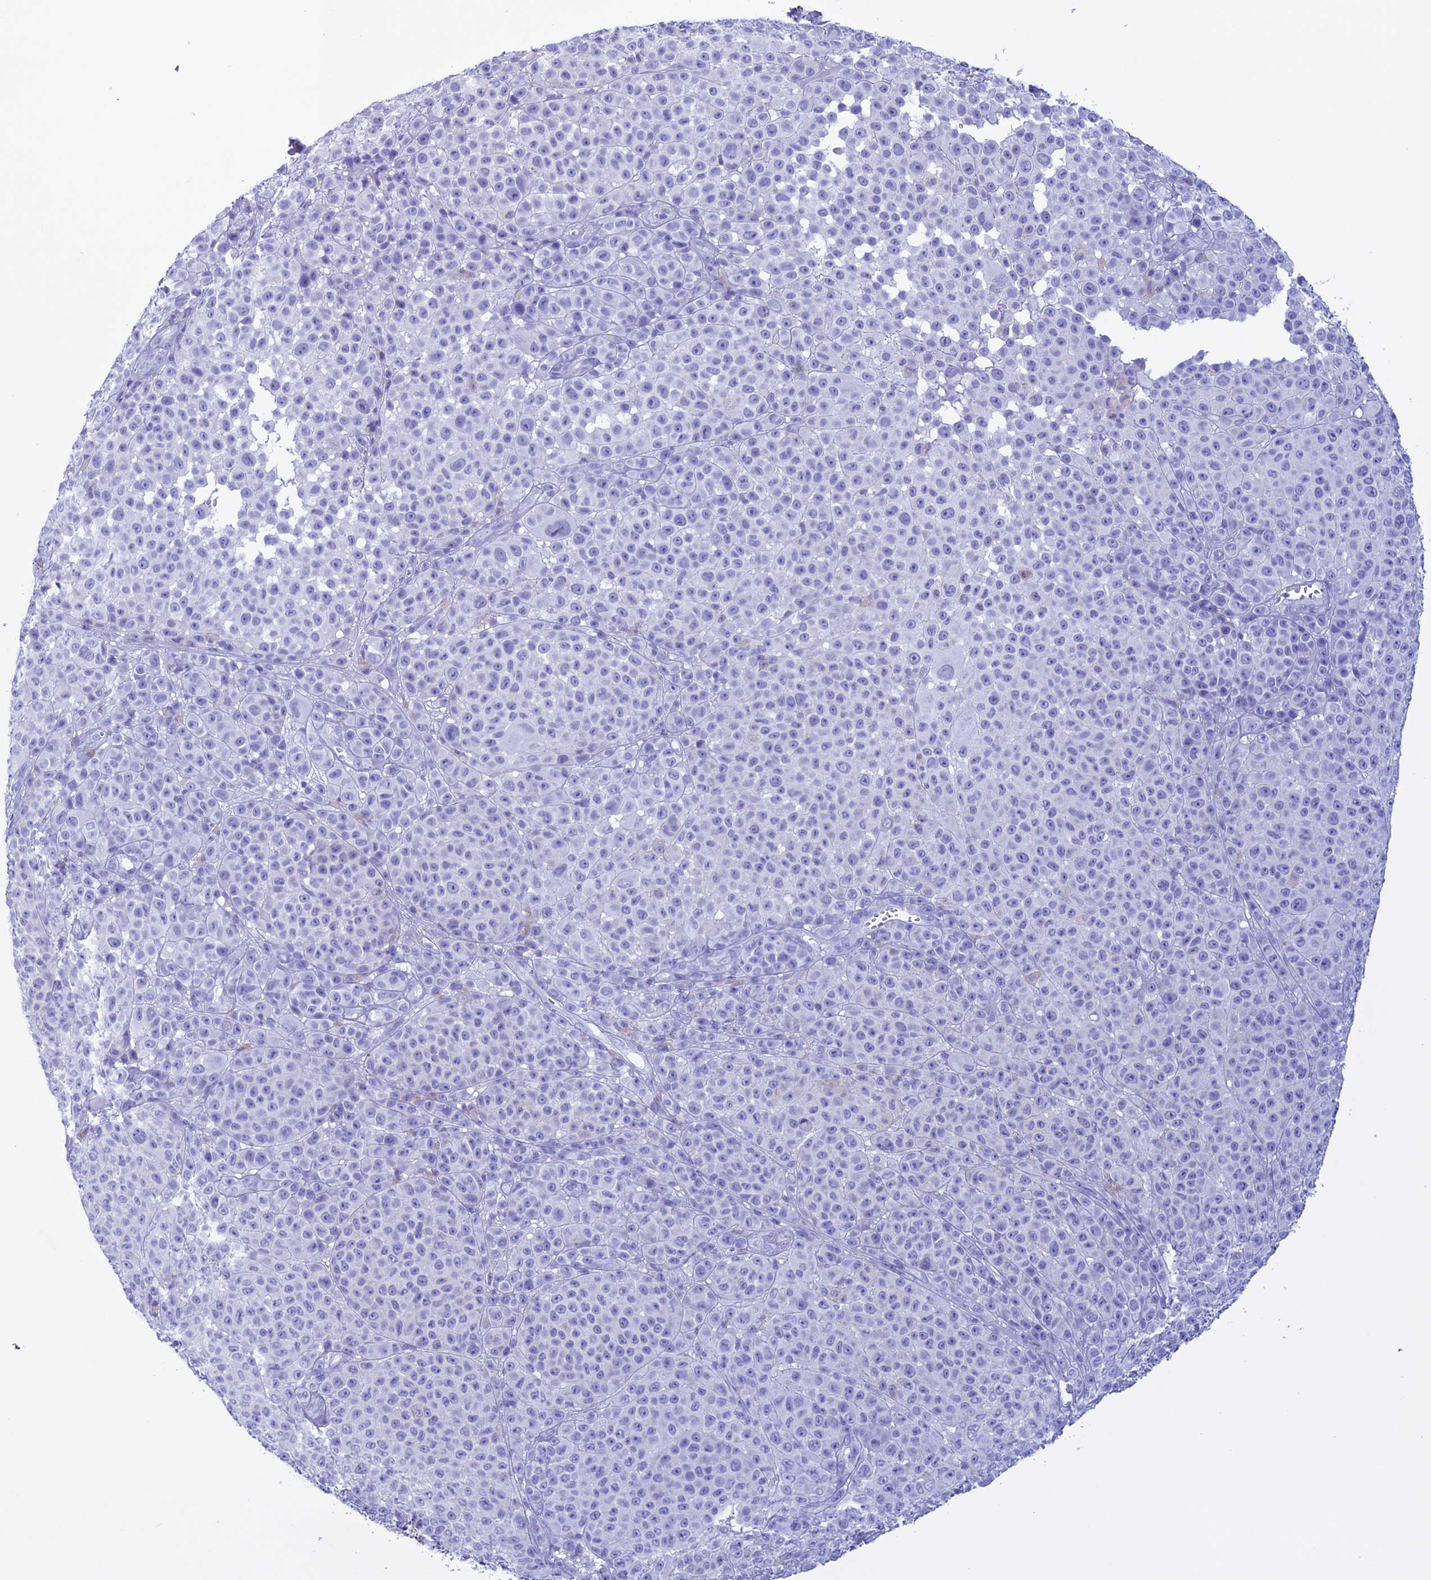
{"staining": {"intensity": "negative", "quantity": "none", "location": "none"}, "tissue": "melanoma", "cell_type": "Tumor cells", "image_type": "cancer", "snomed": [{"axis": "morphology", "description": "Malignant melanoma, NOS"}, {"axis": "topography", "description": "Skin"}], "caption": "Immunohistochemistry (IHC) histopathology image of neoplastic tissue: malignant melanoma stained with DAB exhibits no significant protein staining in tumor cells.", "gene": "MZB1", "patient": {"sex": "female", "age": 94}}